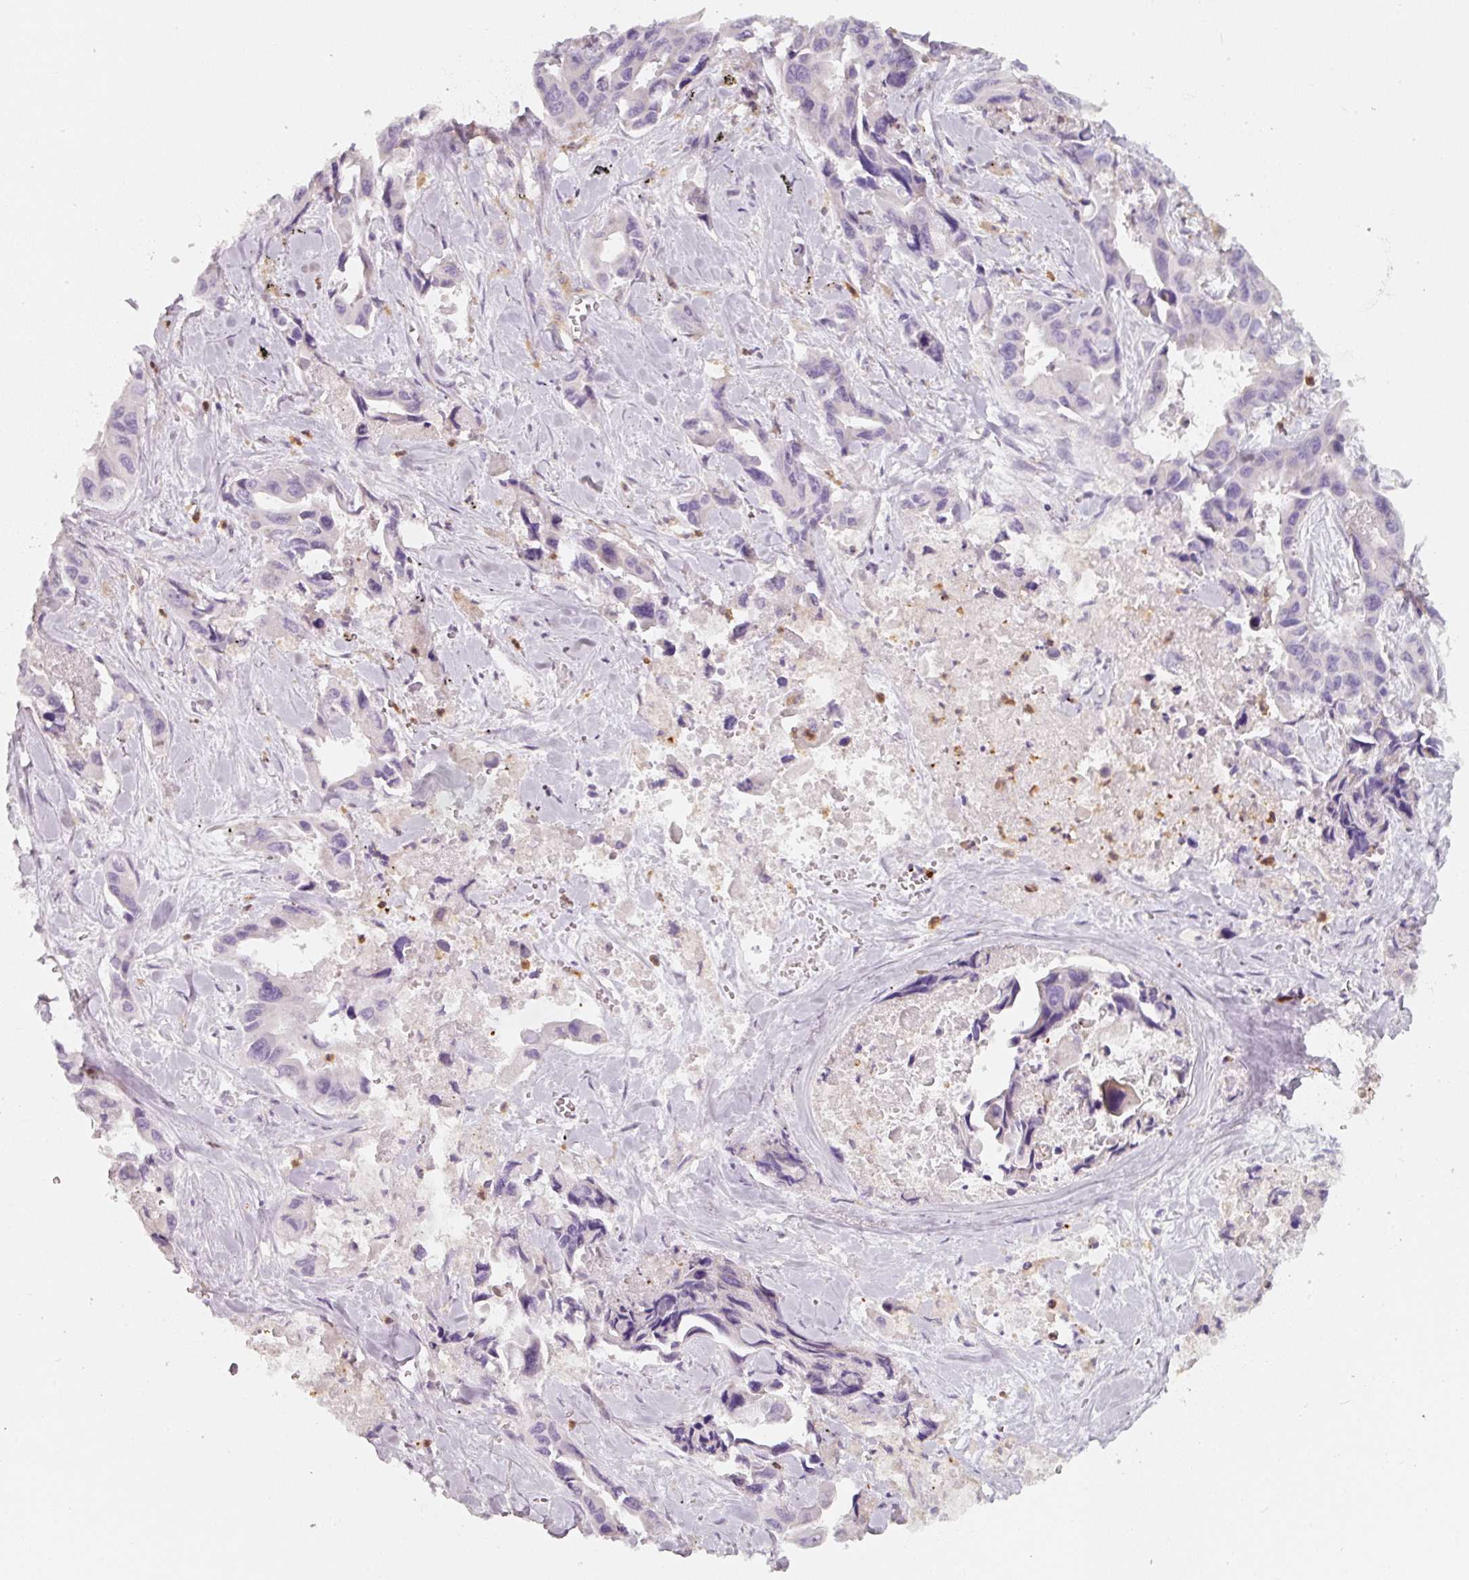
{"staining": {"intensity": "negative", "quantity": "none", "location": "none"}, "tissue": "lung cancer", "cell_type": "Tumor cells", "image_type": "cancer", "snomed": [{"axis": "morphology", "description": "Adenocarcinoma, NOS"}, {"axis": "topography", "description": "Lung"}], "caption": "Immunohistochemistry image of human lung adenocarcinoma stained for a protein (brown), which reveals no staining in tumor cells. Brightfield microscopy of immunohistochemistry stained with DAB (3,3'-diaminobenzidine) (brown) and hematoxylin (blue), captured at high magnification.", "gene": "IQGAP2", "patient": {"sex": "male", "age": 64}}